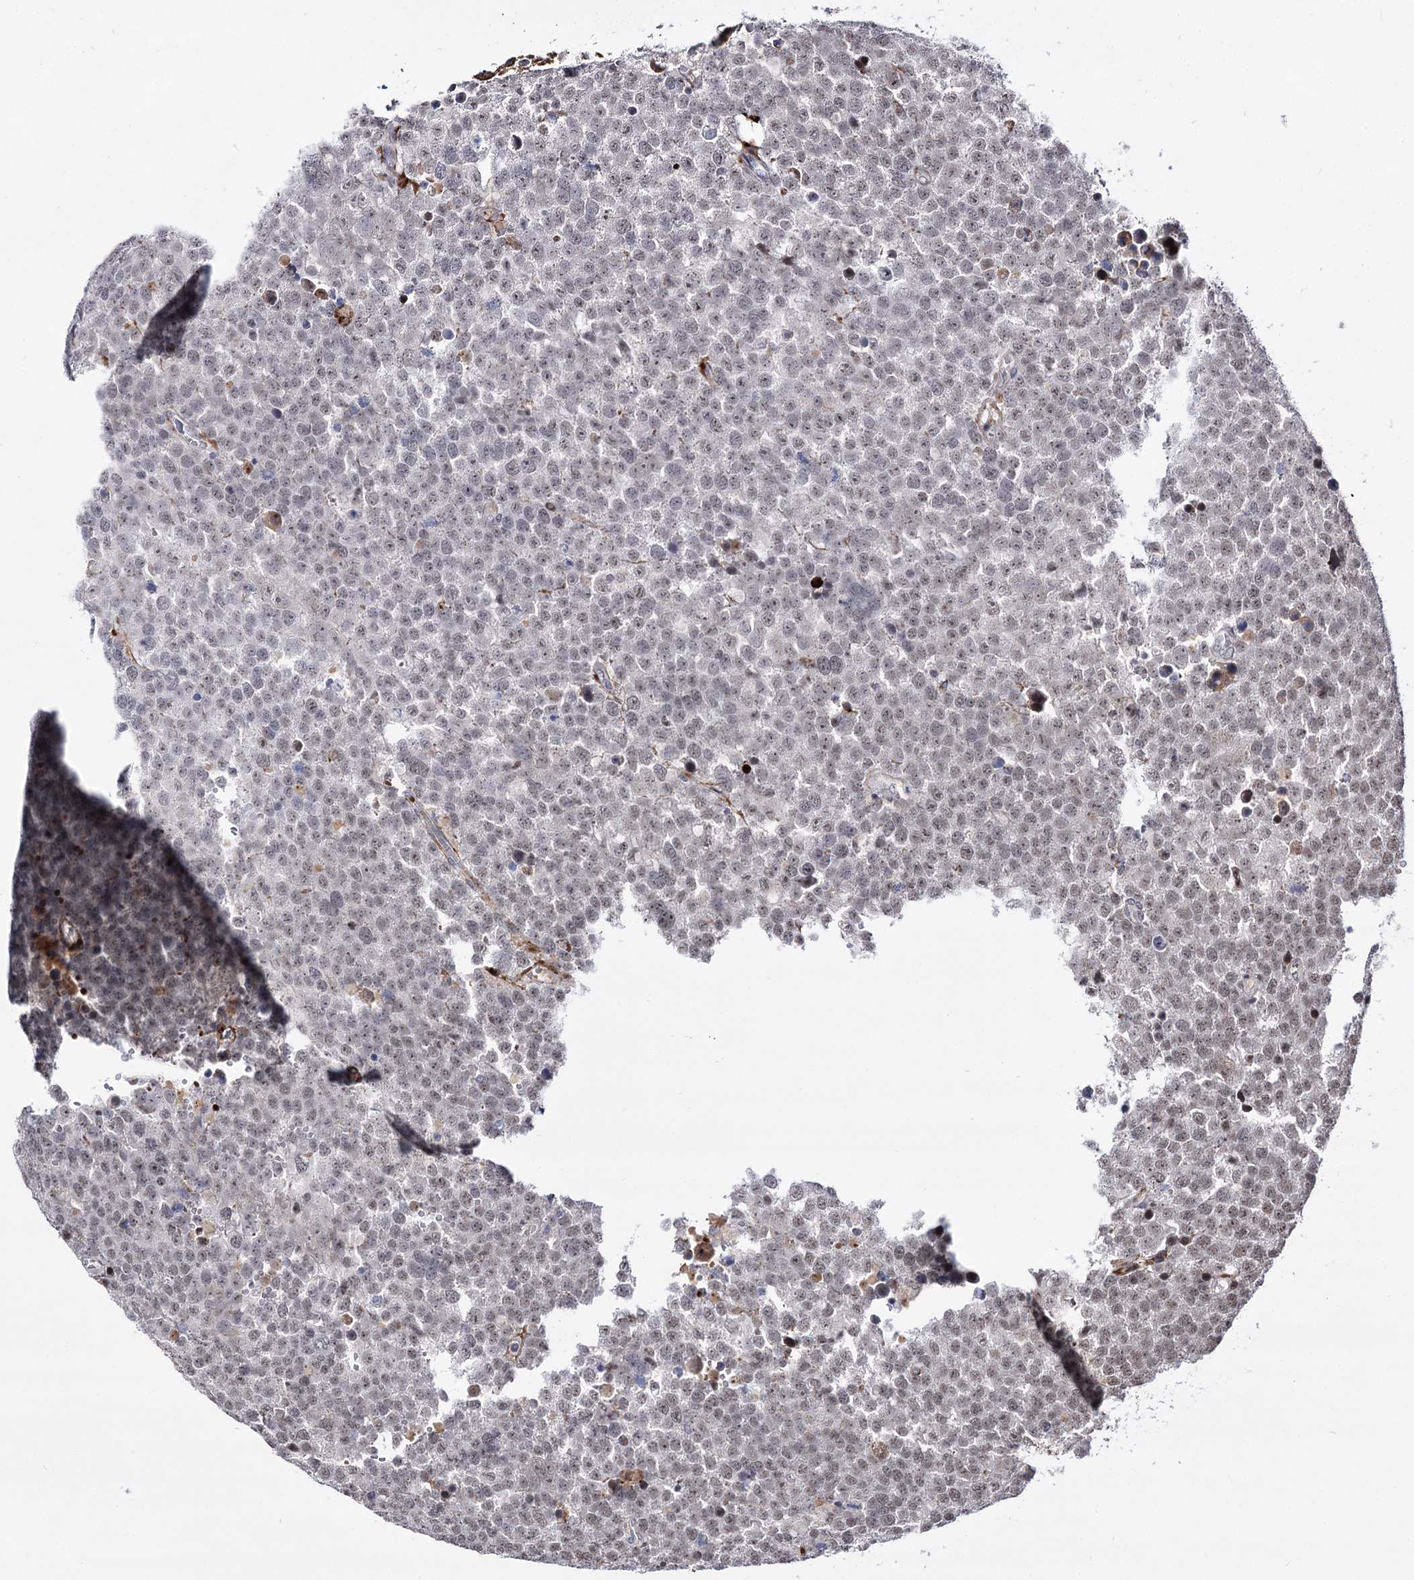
{"staining": {"intensity": "weak", "quantity": "25%-75%", "location": "nuclear"}, "tissue": "testis cancer", "cell_type": "Tumor cells", "image_type": "cancer", "snomed": [{"axis": "morphology", "description": "Seminoma, NOS"}, {"axis": "topography", "description": "Testis"}], "caption": "Testis cancer (seminoma) stained for a protein (brown) exhibits weak nuclear positive expression in about 25%-75% of tumor cells.", "gene": "STOX1", "patient": {"sex": "male", "age": 71}}